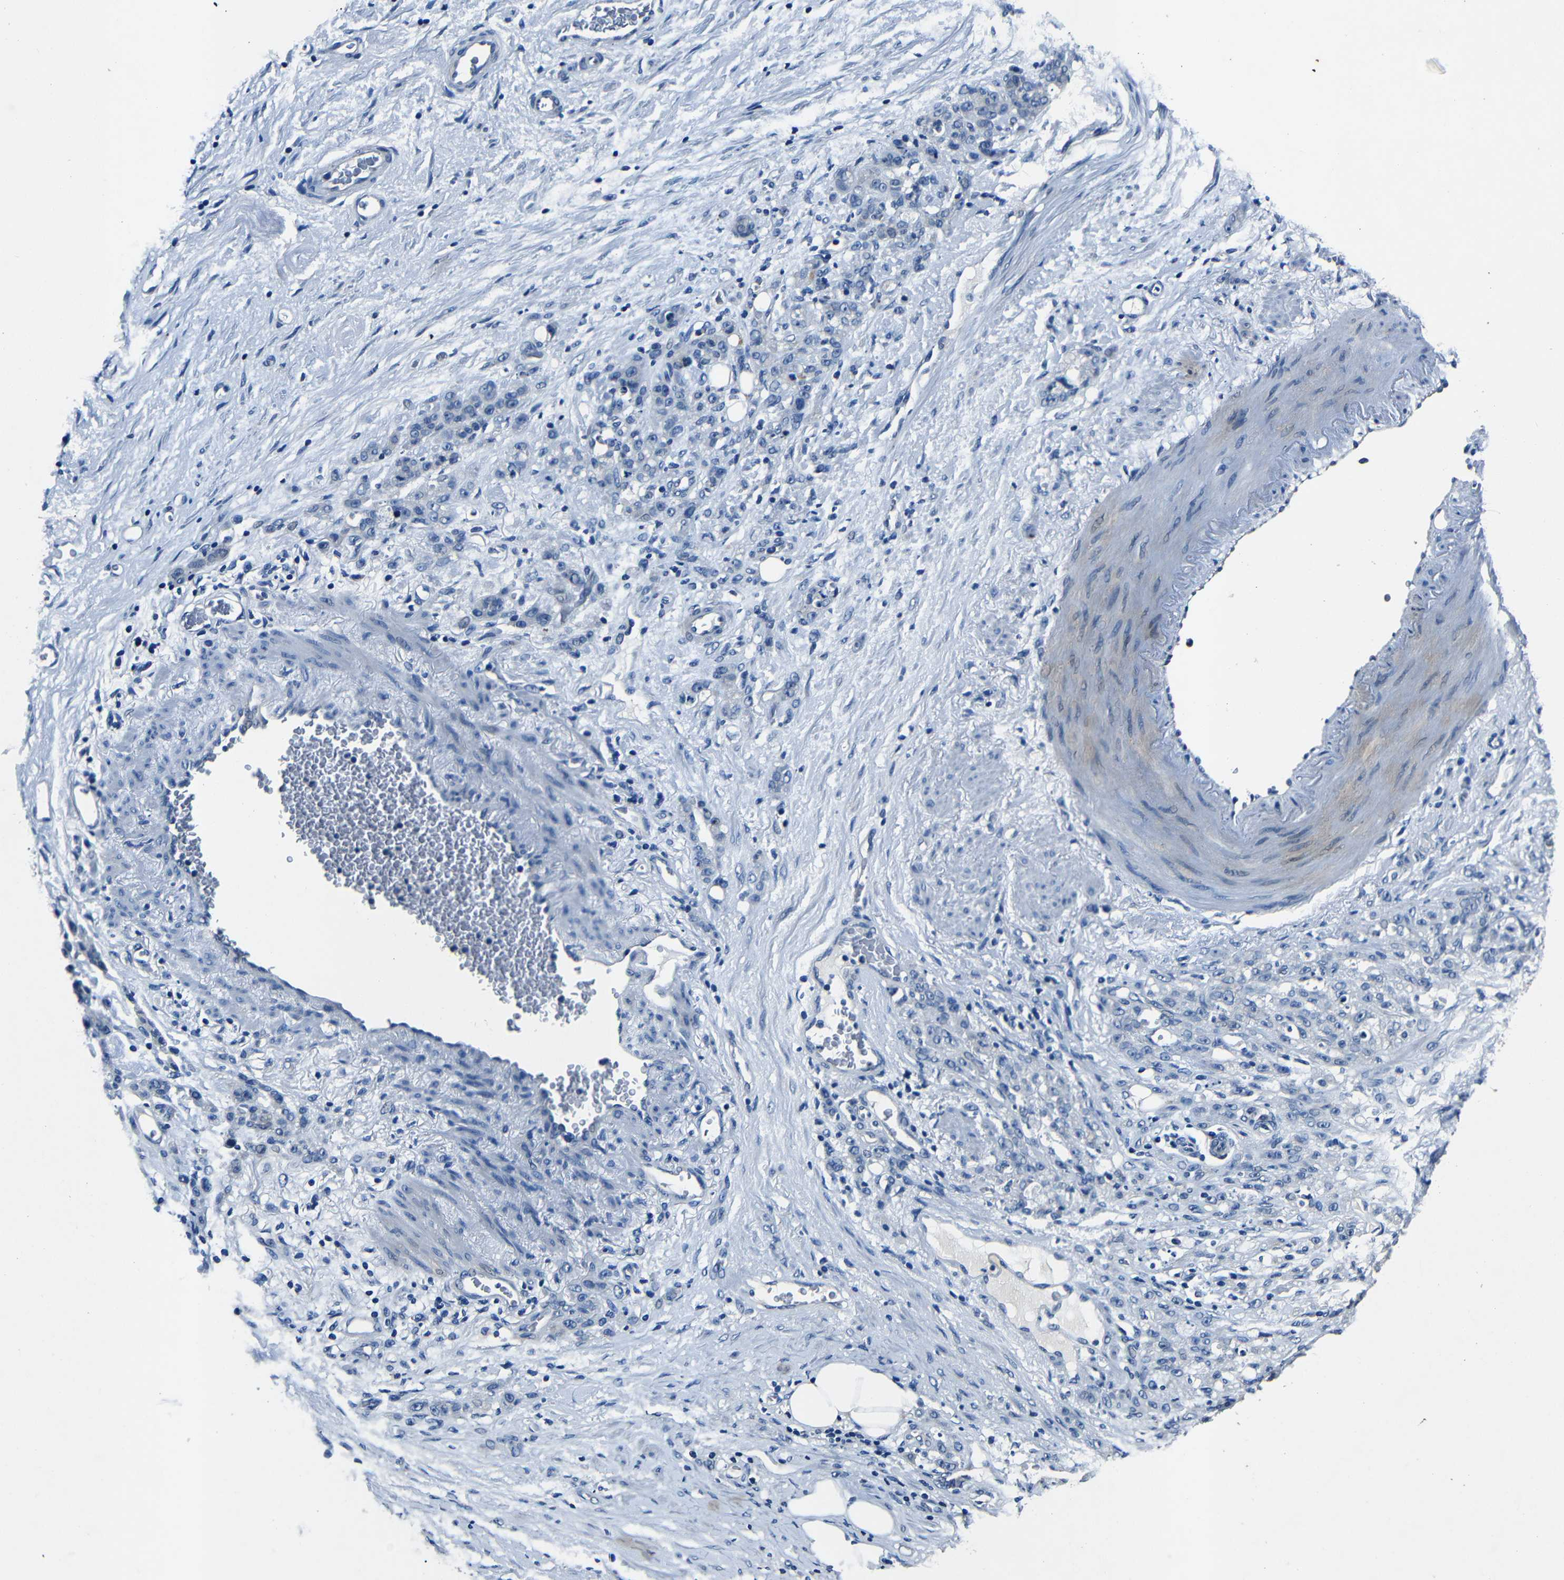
{"staining": {"intensity": "negative", "quantity": "none", "location": "none"}, "tissue": "stomach cancer", "cell_type": "Tumor cells", "image_type": "cancer", "snomed": [{"axis": "morphology", "description": "Adenocarcinoma, NOS"}, {"axis": "topography", "description": "Stomach"}], "caption": "A high-resolution histopathology image shows immunohistochemistry staining of stomach cancer, which exhibits no significant positivity in tumor cells.", "gene": "NCMAP", "patient": {"sex": "male", "age": 82}}